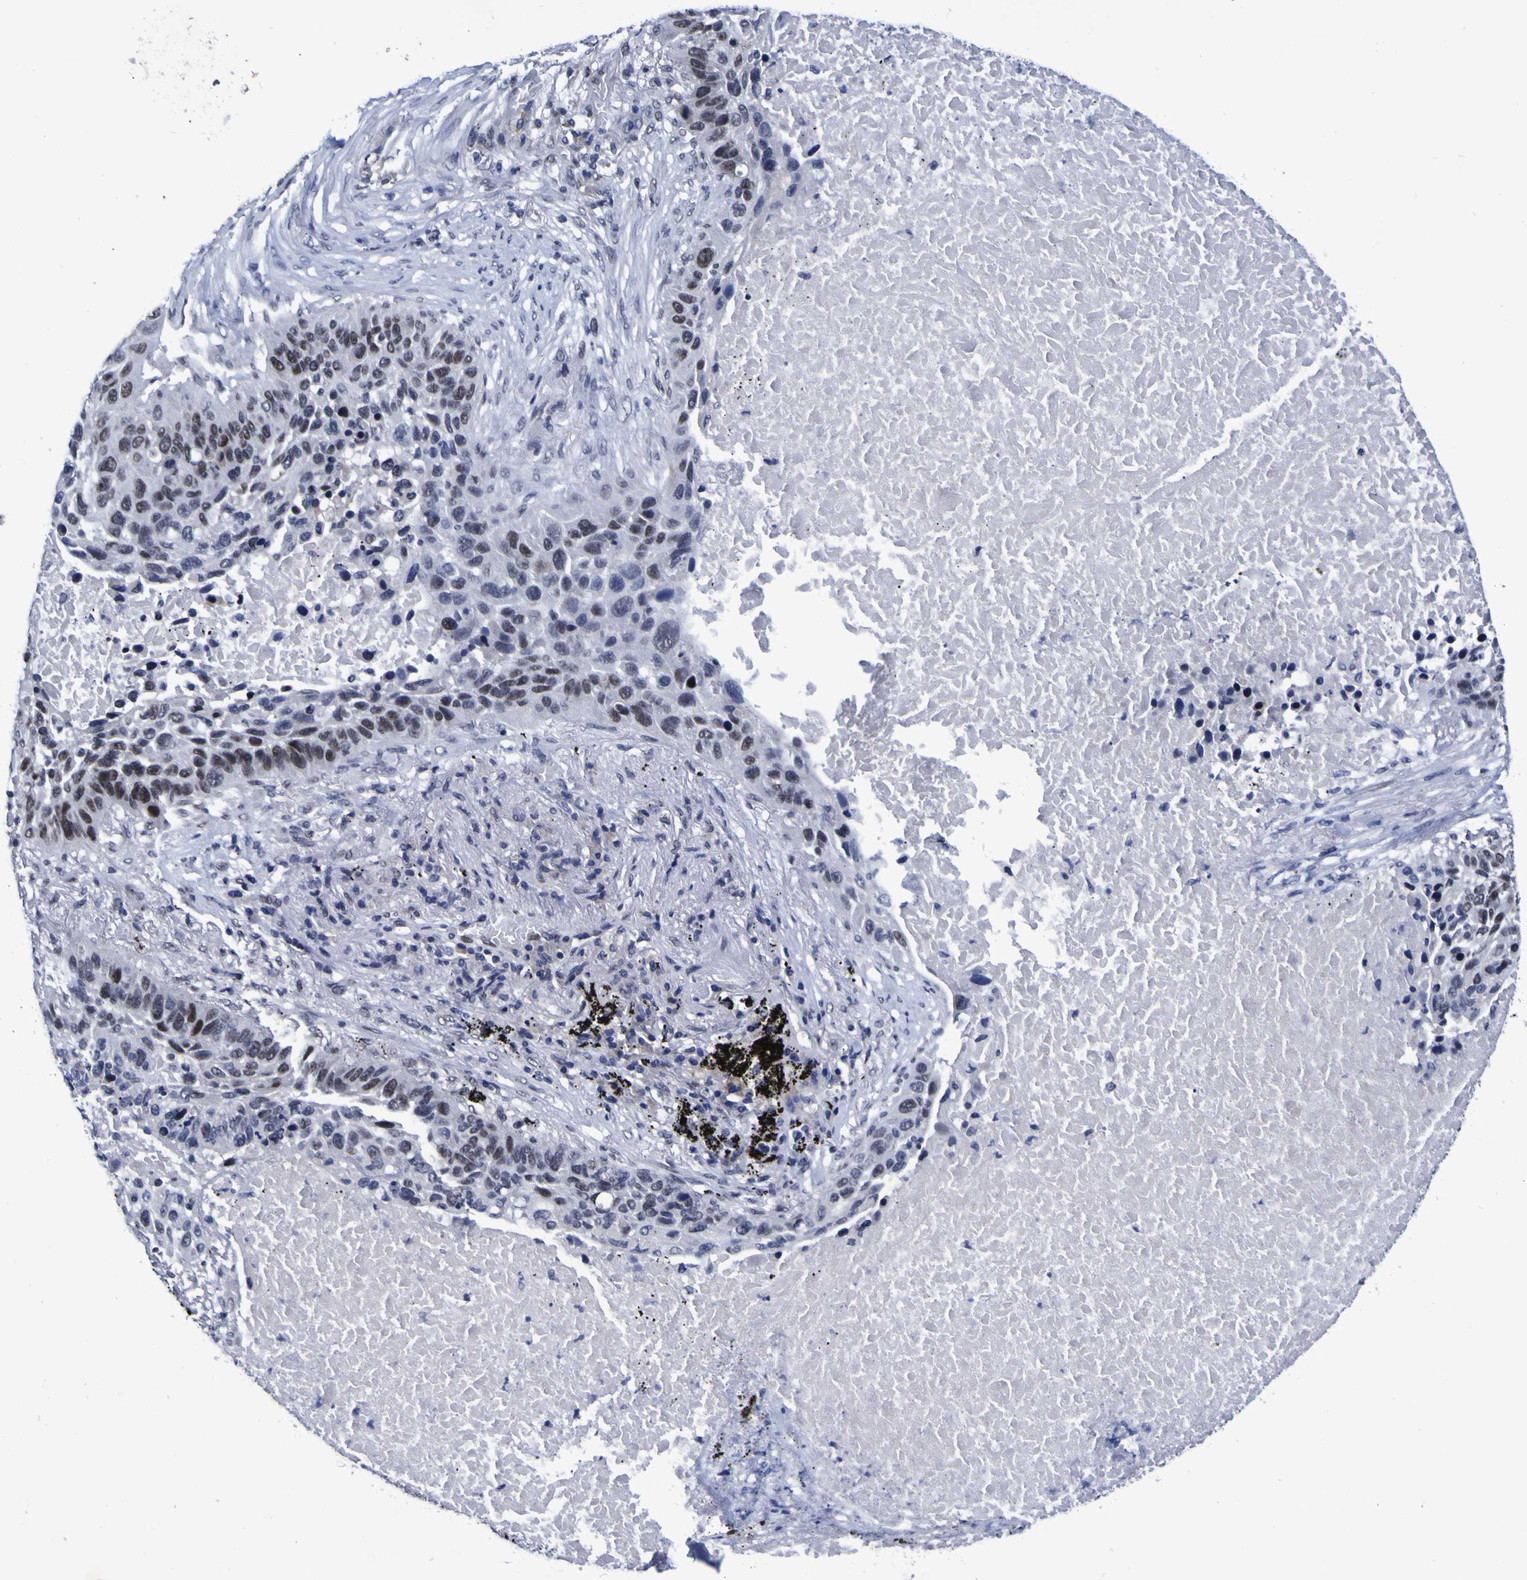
{"staining": {"intensity": "moderate", "quantity": "25%-75%", "location": "nuclear"}, "tissue": "lung cancer", "cell_type": "Tumor cells", "image_type": "cancer", "snomed": [{"axis": "morphology", "description": "Squamous cell carcinoma, NOS"}, {"axis": "topography", "description": "Lung"}], "caption": "A medium amount of moderate nuclear staining is appreciated in about 25%-75% of tumor cells in lung cancer (squamous cell carcinoma) tissue. (brown staining indicates protein expression, while blue staining denotes nuclei).", "gene": "MBD3", "patient": {"sex": "male", "age": 57}}